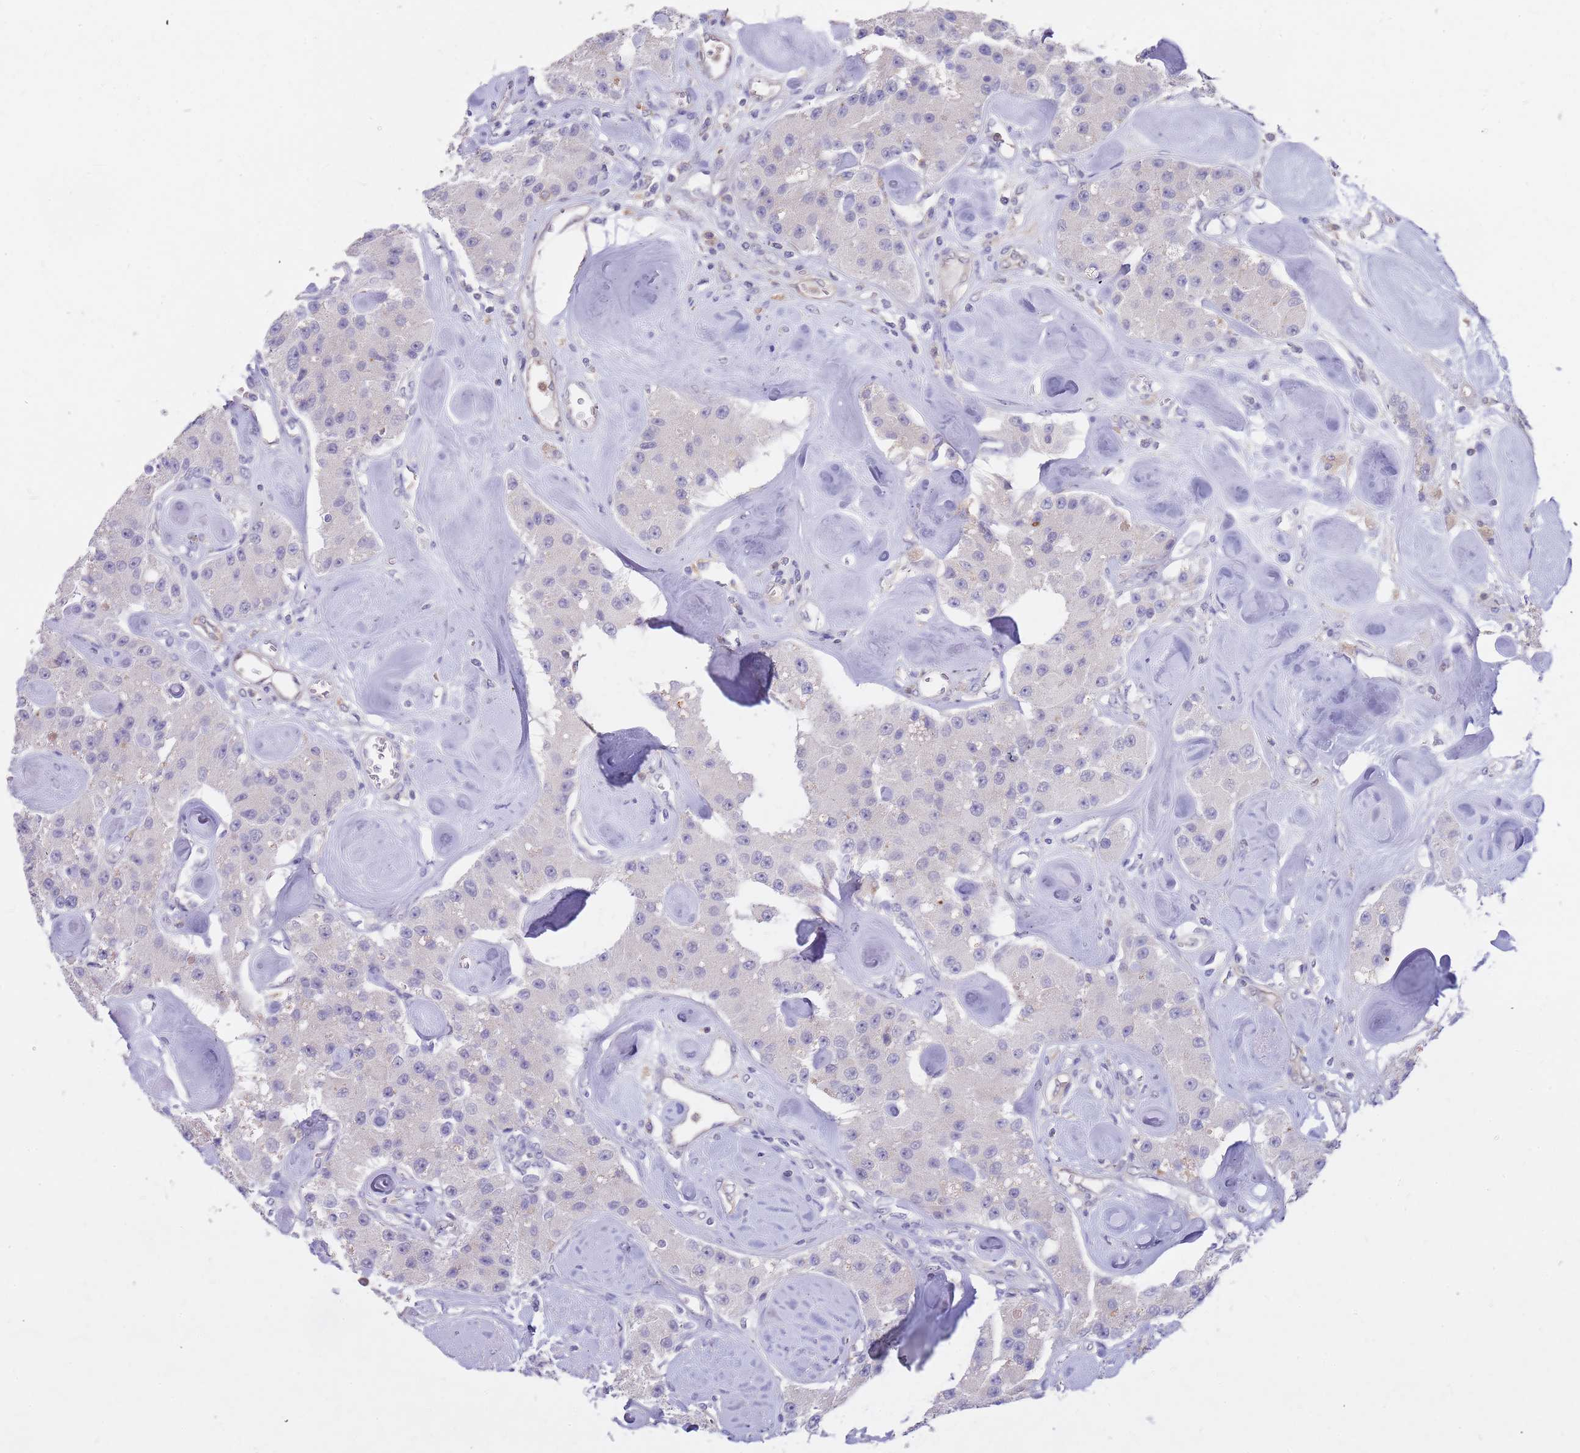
{"staining": {"intensity": "negative", "quantity": "none", "location": "none"}, "tissue": "carcinoid", "cell_type": "Tumor cells", "image_type": "cancer", "snomed": [{"axis": "morphology", "description": "Carcinoid, malignant, NOS"}, {"axis": "topography", "description": "Pancreas"}], "caption": "A high-resolution photomicrograph shows immunohistochemistry staining of carcinoid, which exhibits no significant expression in tumor cells.", "gene": "AP5S1", "patient": {"sex": "male", "age": 41}}